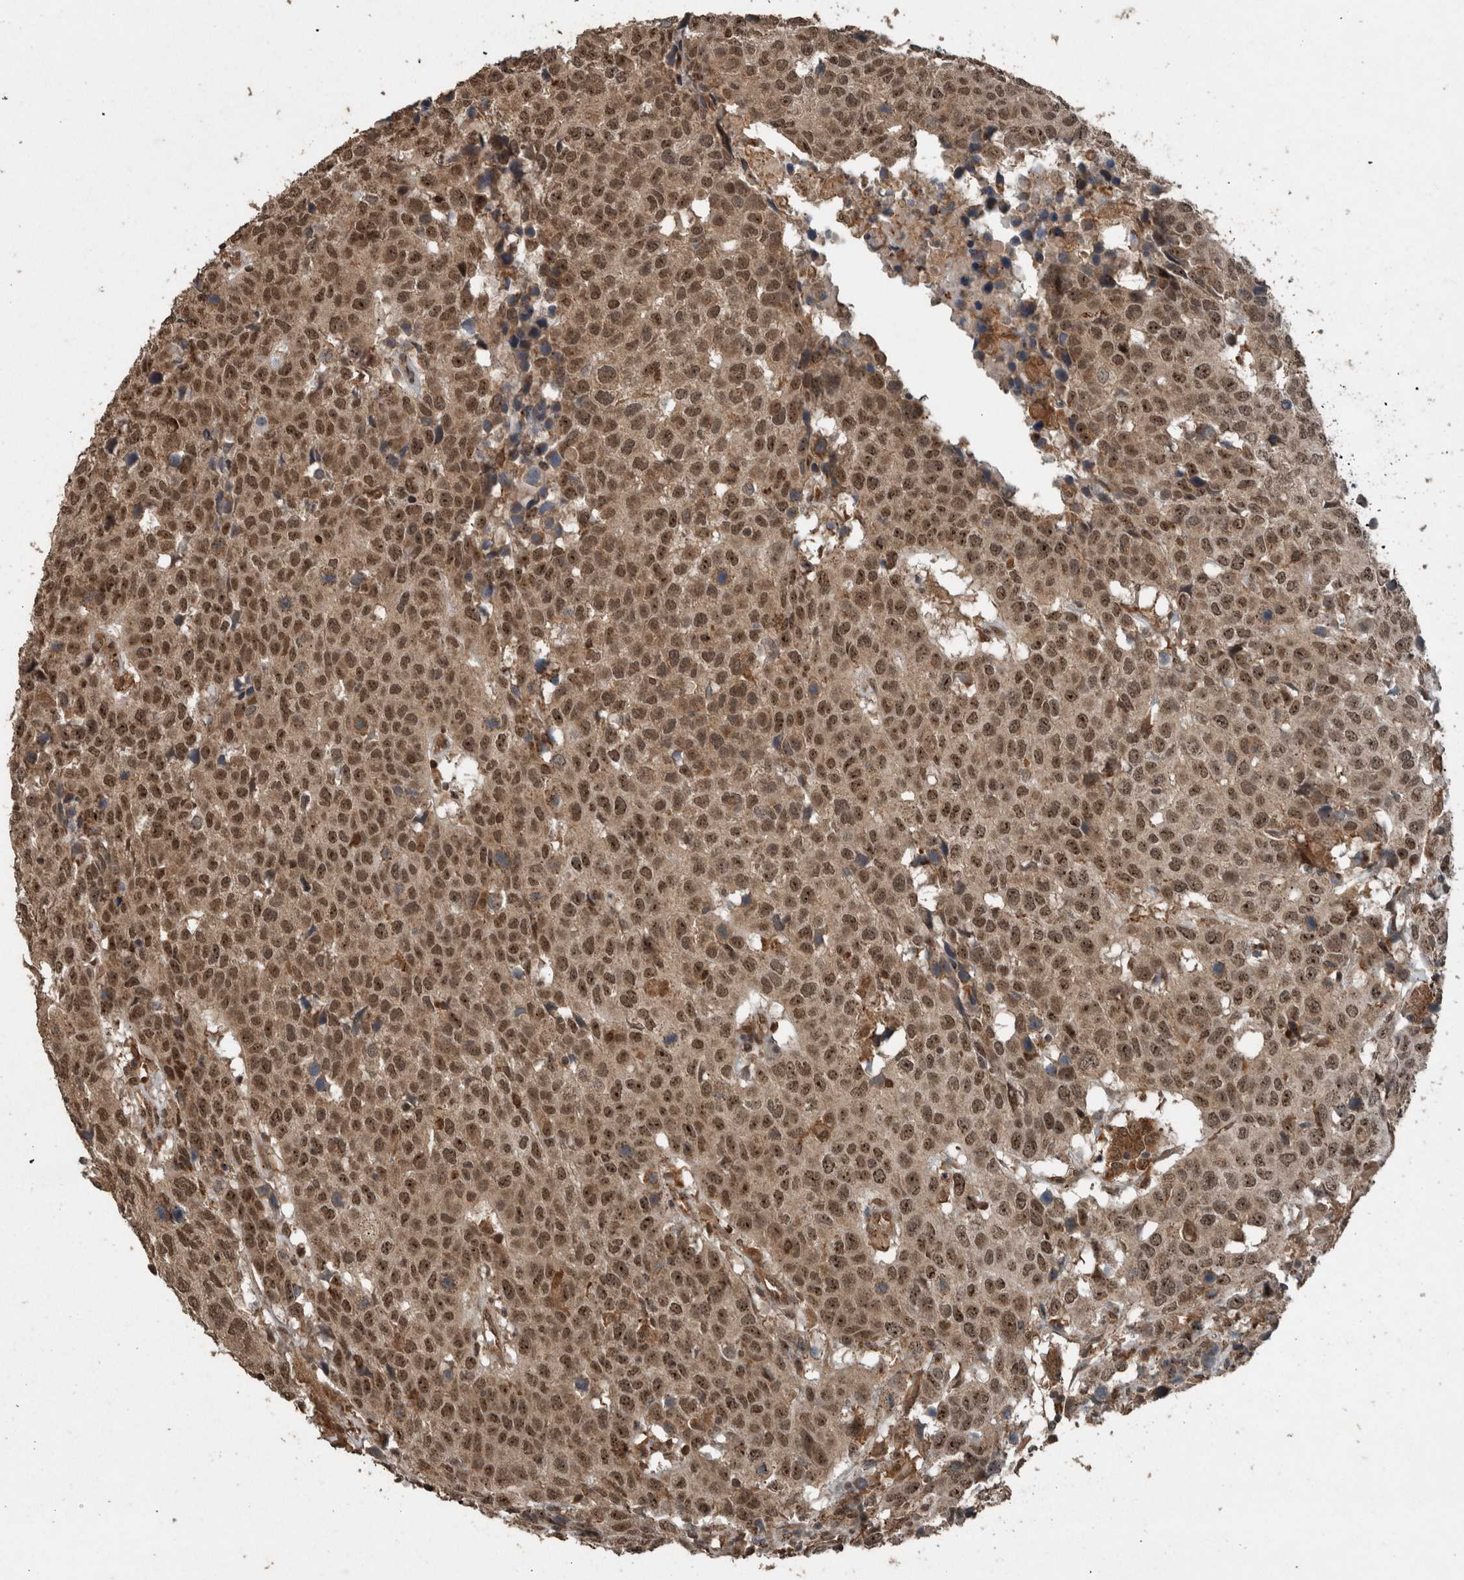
{"staining": {"intensity": "moderate", "quantity": ">75%", "location": "cytoplasmic/membranous,nuclear"}, "tissue": "head and neck cancer", "cell_type": "Tumor cells", "image_type": "cancer", "snomed": [{"axis": "morphology", "description": "Squamous cell carcinoma, NOS"}, {"axis": "topography", "description": "Head-Neck"}], "caption": "This is a histology image of IHC staining of head and neck squamous cell carcinoma, which shows moderate positivity in the cytoplasmic/membranous and nuclear of tumor cells.", "gene": "MYO1E", "patient": {"sex": "male", "age": 66}}